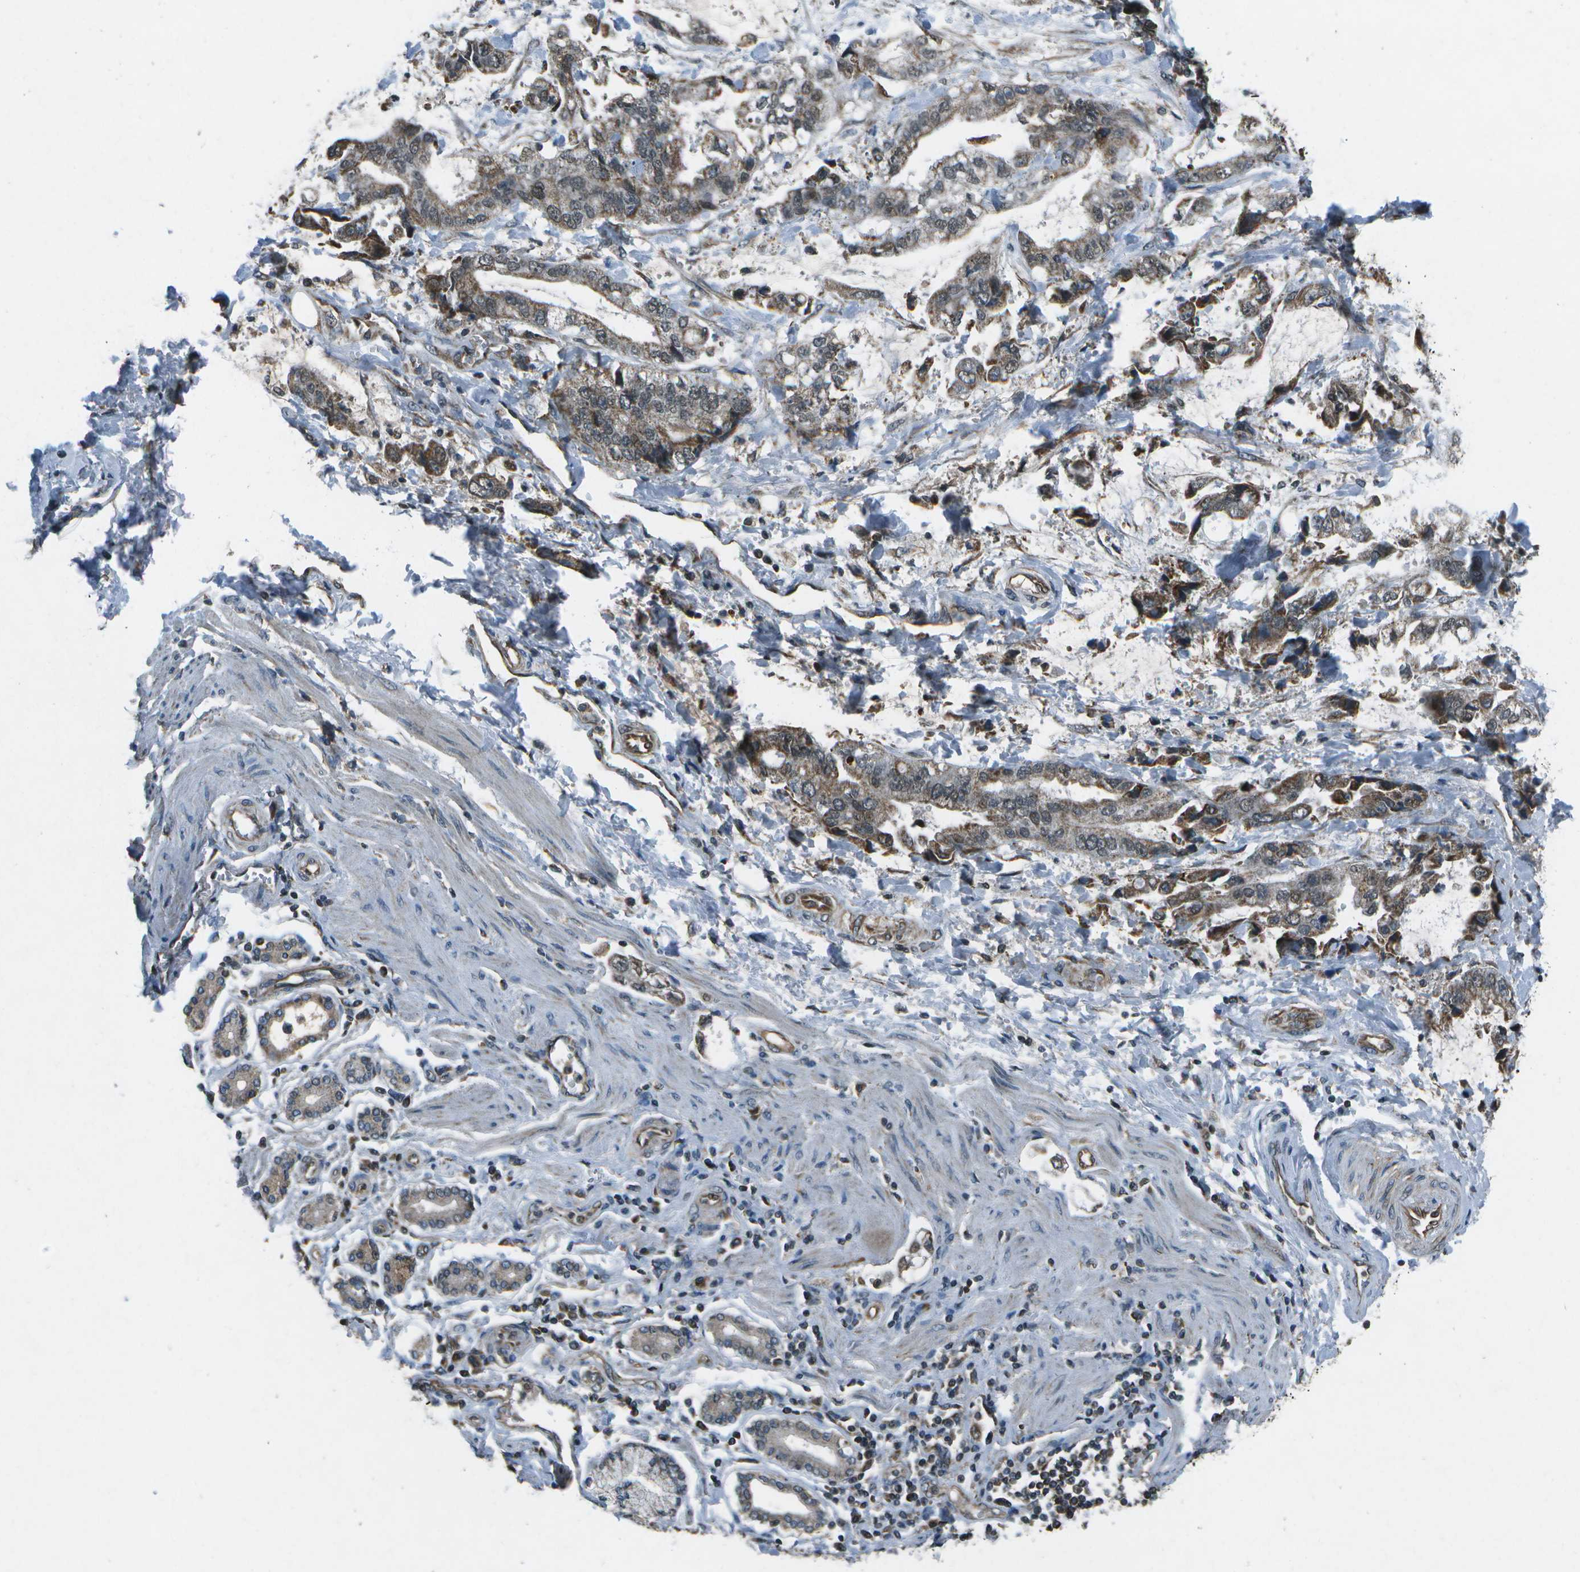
{"staining": {"intensity": "moderate", "quantity": ">75%", "location": "cytoplasmic/membranous"}, "tissue": "stomach cancer", "cell_type": "Tumor cells", "image_type": "cancer", "snomed": [{"axis": "morphology", "description": "Normal tissue, NOS"}, {"axis": "morphology", "description": "Adenocarcinoma, NOS"}, {"axis": "topography", "description": "Stomach"}], "caption": "Immunohistochemical staining of stomach adenocarcinoma displays medium levels of moderate cytoplasmic/membranous positivity in about >75% of tumor cells.", "gene": "EIF2AK1", "patient": {"sex": "male", "age": 62}}